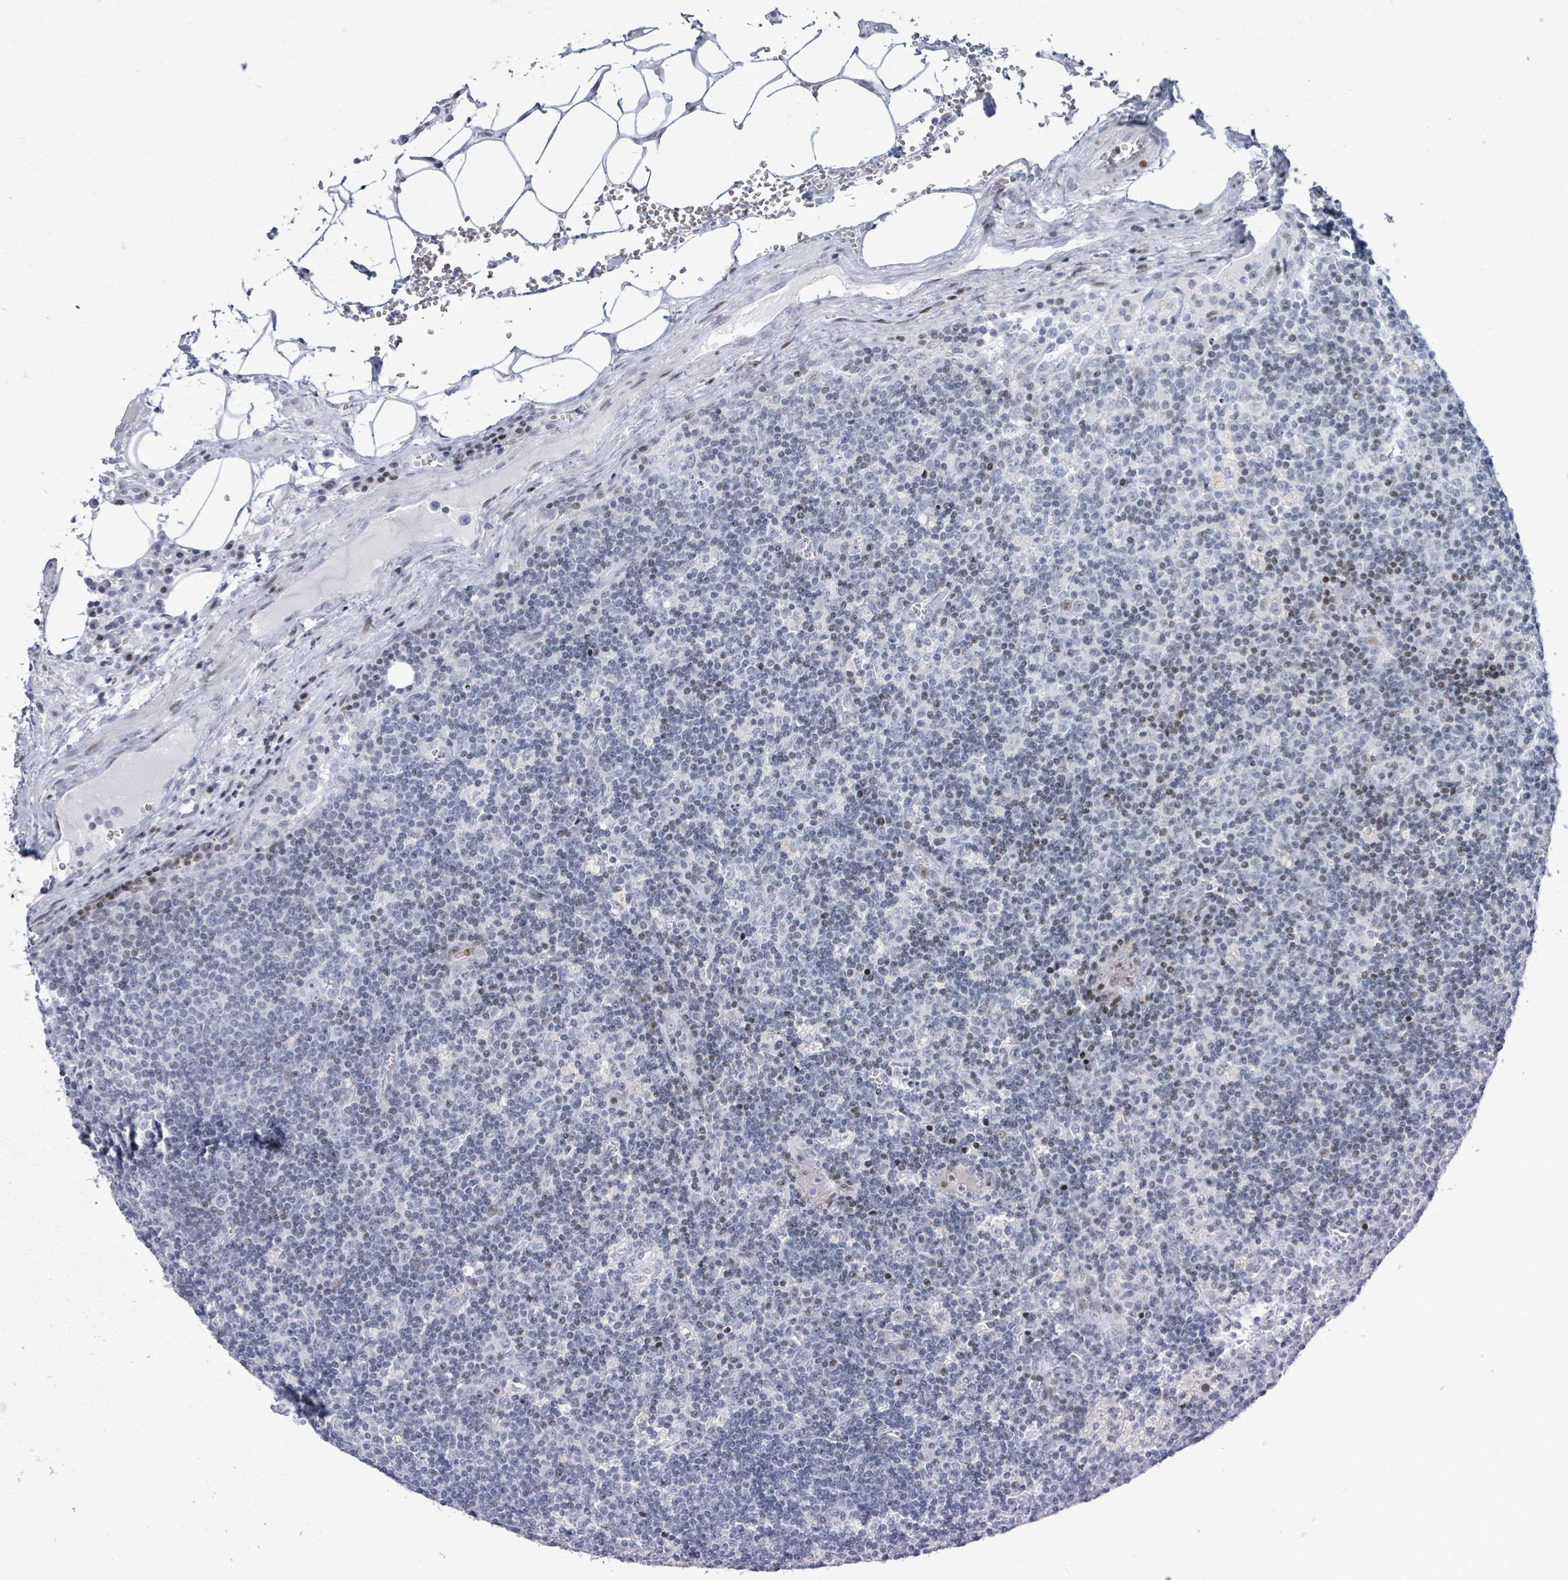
{"staining": {"intensity": "moderate", "quantity": "<25%", "location": "nuclear"}, "tissue": "lymph node", "cell_type": "Germinal center cells", "image_type": "normal", "snomed": [{"axis": "morphology", "description": "Normal tissue, NOS"}, {"axis": "topography", "description": "Lymph node"}], "caption": "Protein analysis of unremarkable lymph node displays moderate nuclear positivity in approximately <25% of germinal center cells. The protein is stained brown, and the nuclei are stained in blue (DAB IHC with brightfield microscopy, high magnification).", "gene": "MALL", "patient": {"sex": "male", "age": 58}}